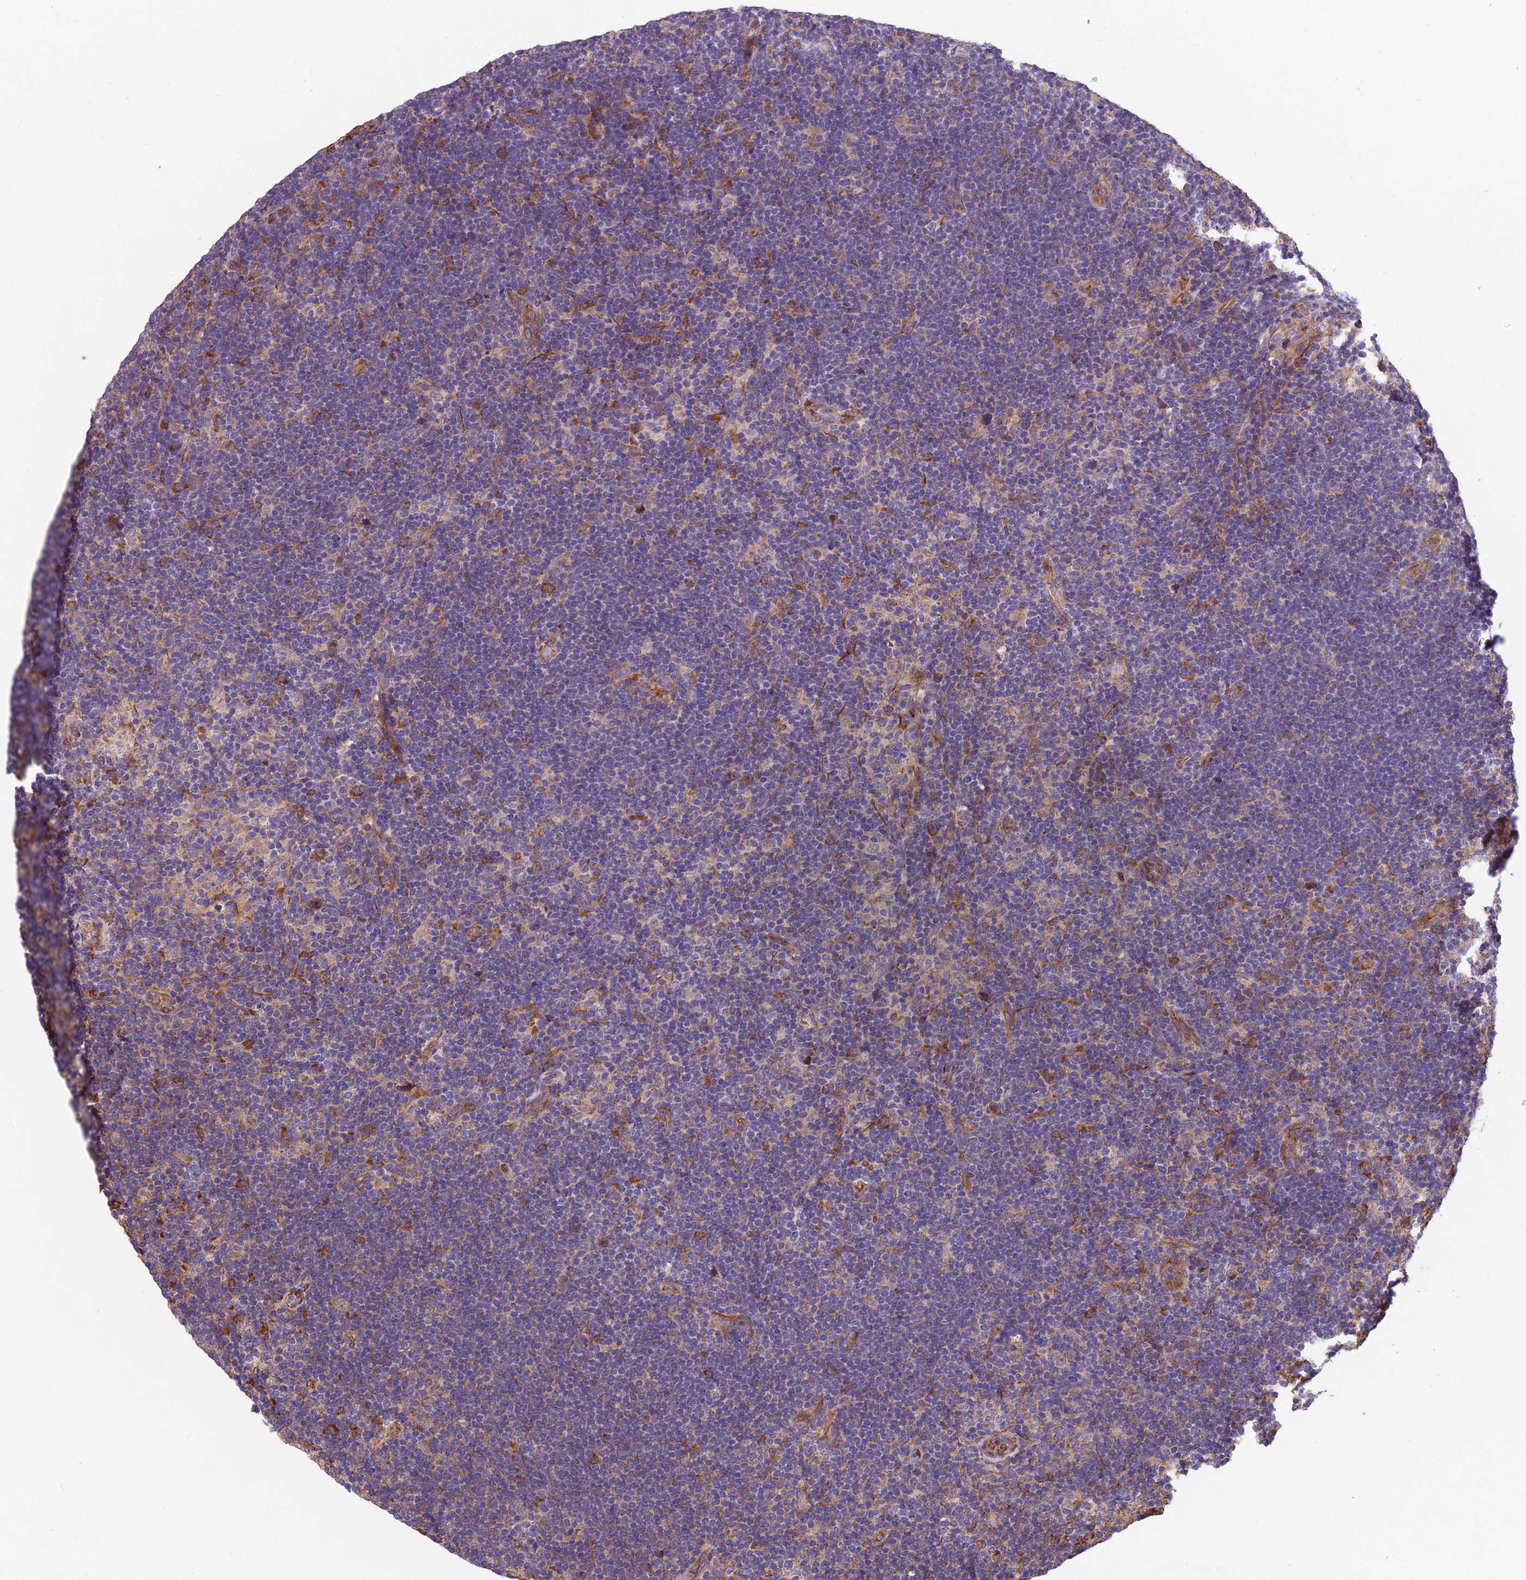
{"staining": {"intensity": "negative", "quantity": "none", "location": "none"}, "tissue": "lymphoma", "cell_type": "Tumor cells", "image_type": "cancer", "snomed": [{"axis": "morphology", "description": "Hodgkin's disease, NOS"}, {"axis": "topography", "description": "Lymph node"}], "caption": "A histopathology image of human lymphoma is negative for staining in tumor cells.", "gene": "SPDL1", "patient": {"sex": "female", "age": 57}}